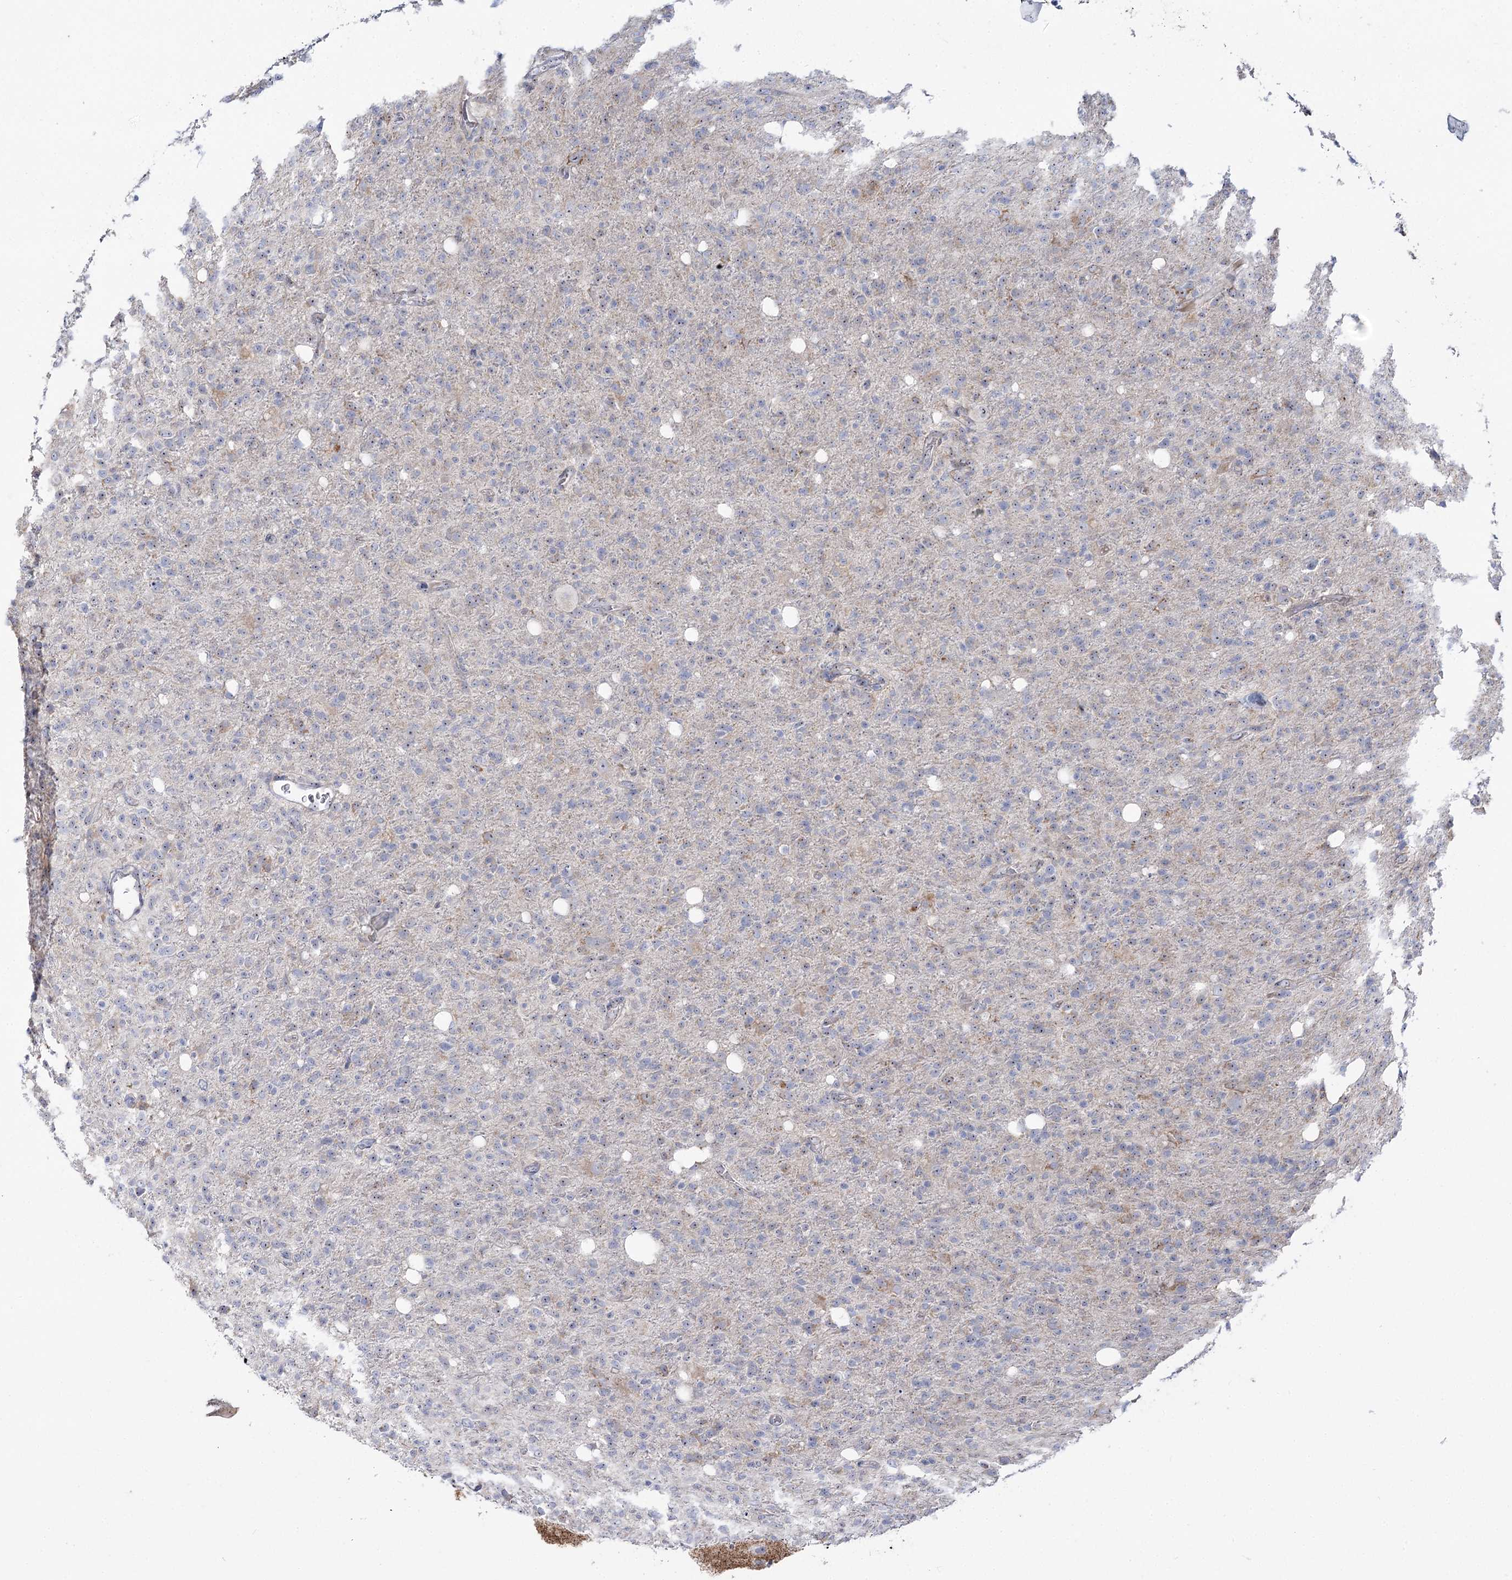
{"staining": {"intensity": "weak", "quantity": "<25%", "location": "nuclear"}, "tissue": "glioma", "cell_type": "Tumor cells", "image_type": "cancer", "snomed": [{"axis": "morphology", "description": "Glioma, malignant, High grade"}, {"axis": "topography", "description": "Brain"}], "caption": "High power microscopy photomicrograph of an immunohistochemistry micrograph of malignant glioma (high-grade), revealing no significant positivity in tumor cells.", "gene": "SUOX", "patient": {"sex": "female", "age": 57}}